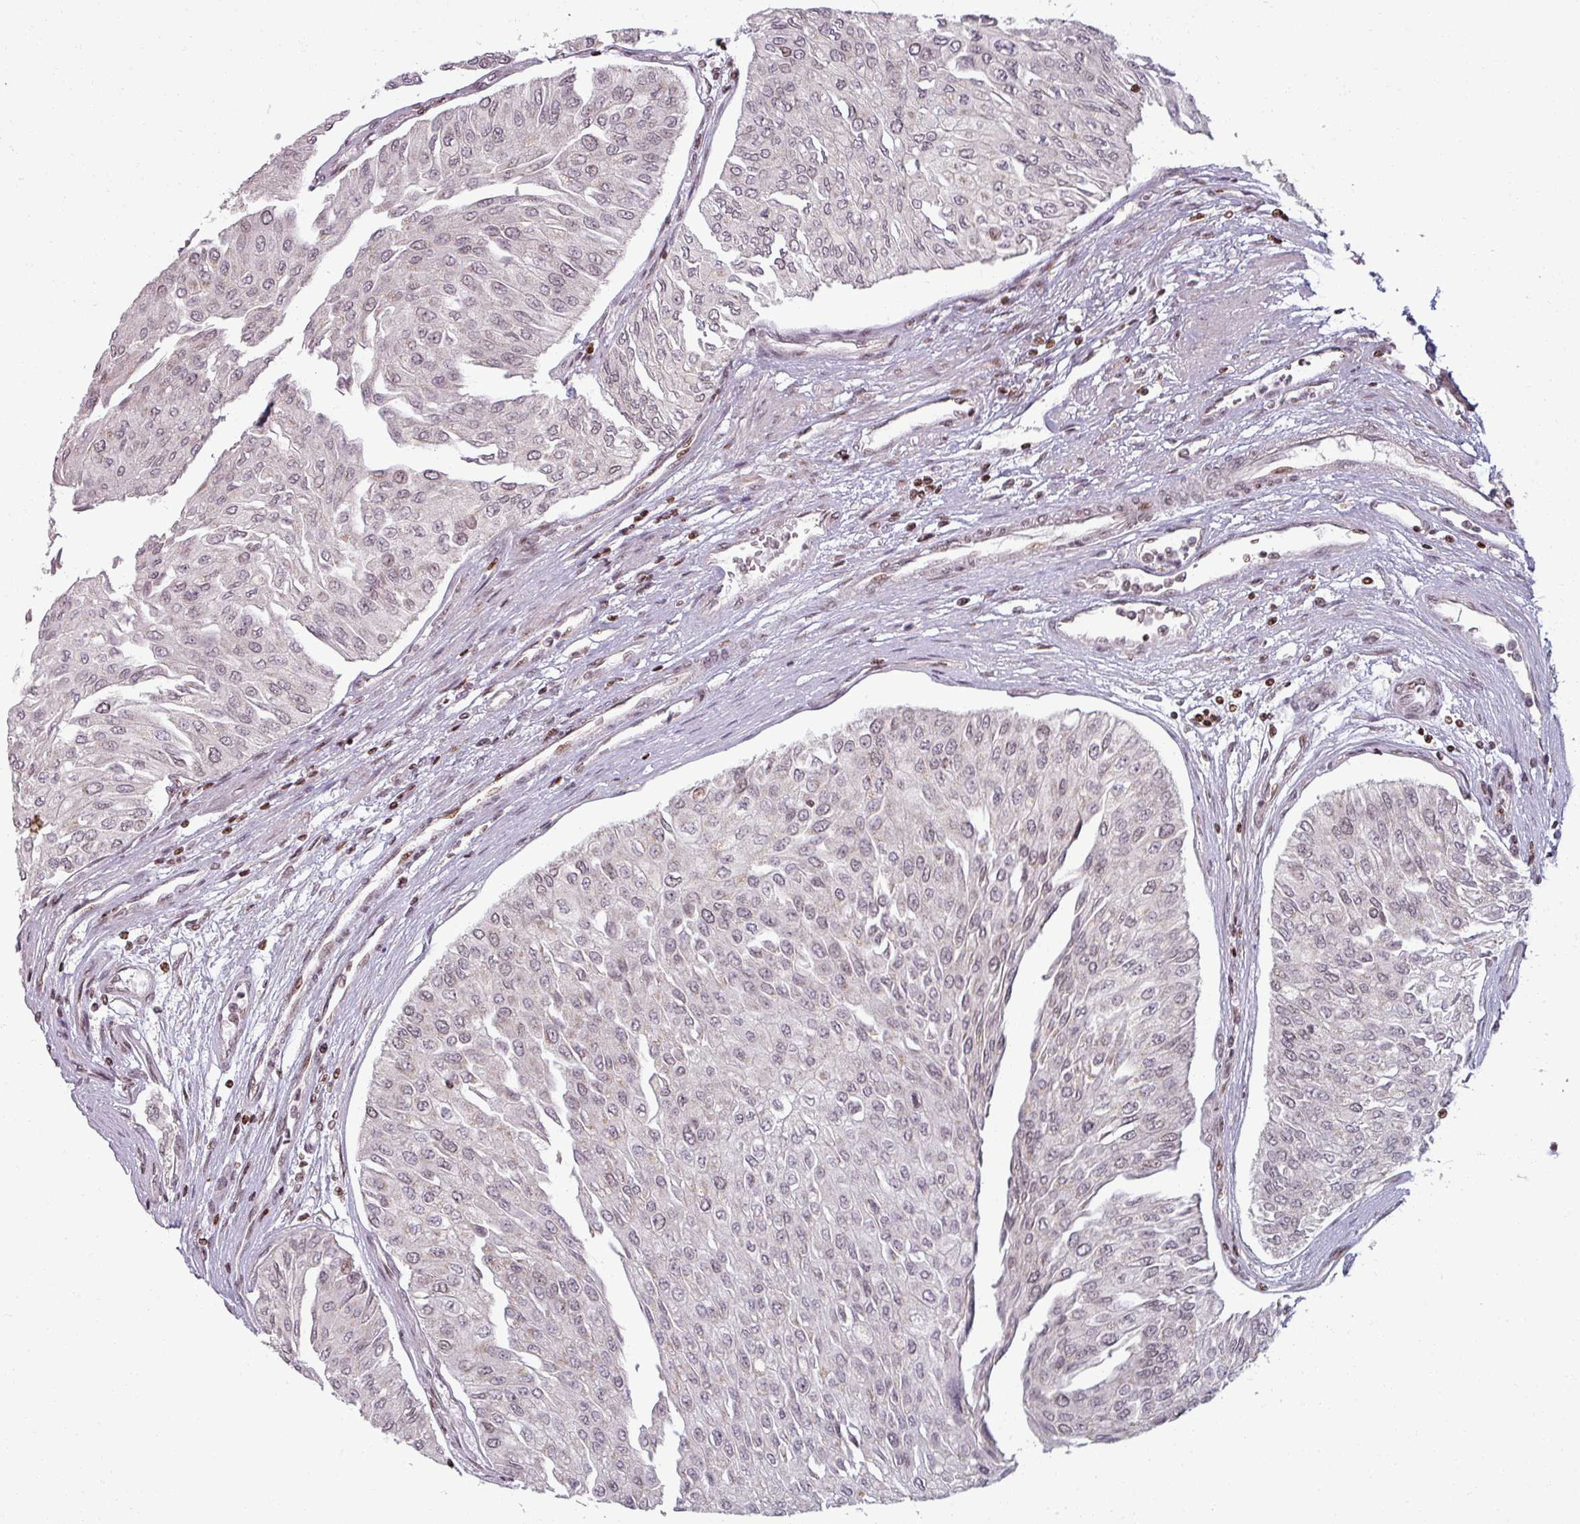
{"staining": {"intensity": "weak", "quantity": ">75%", "location": "nuclear"}, "tissue": "urothelial cancer", "cell_type": "Tumor cells", "image_type": "cancer", "snomed": [{"axis": "morphology", "description": "Urothelial carcinoma, Low grade"}, {"axis": "topography", "description": "Urinary bladder"}], "caption": "Protein expression analysis of urothelial cancer exhibits weak nuclear positivity in approximately >75% of tumor cells.", "gene": "NCOR1", "patient": {"sex": "male", "age": 67}}